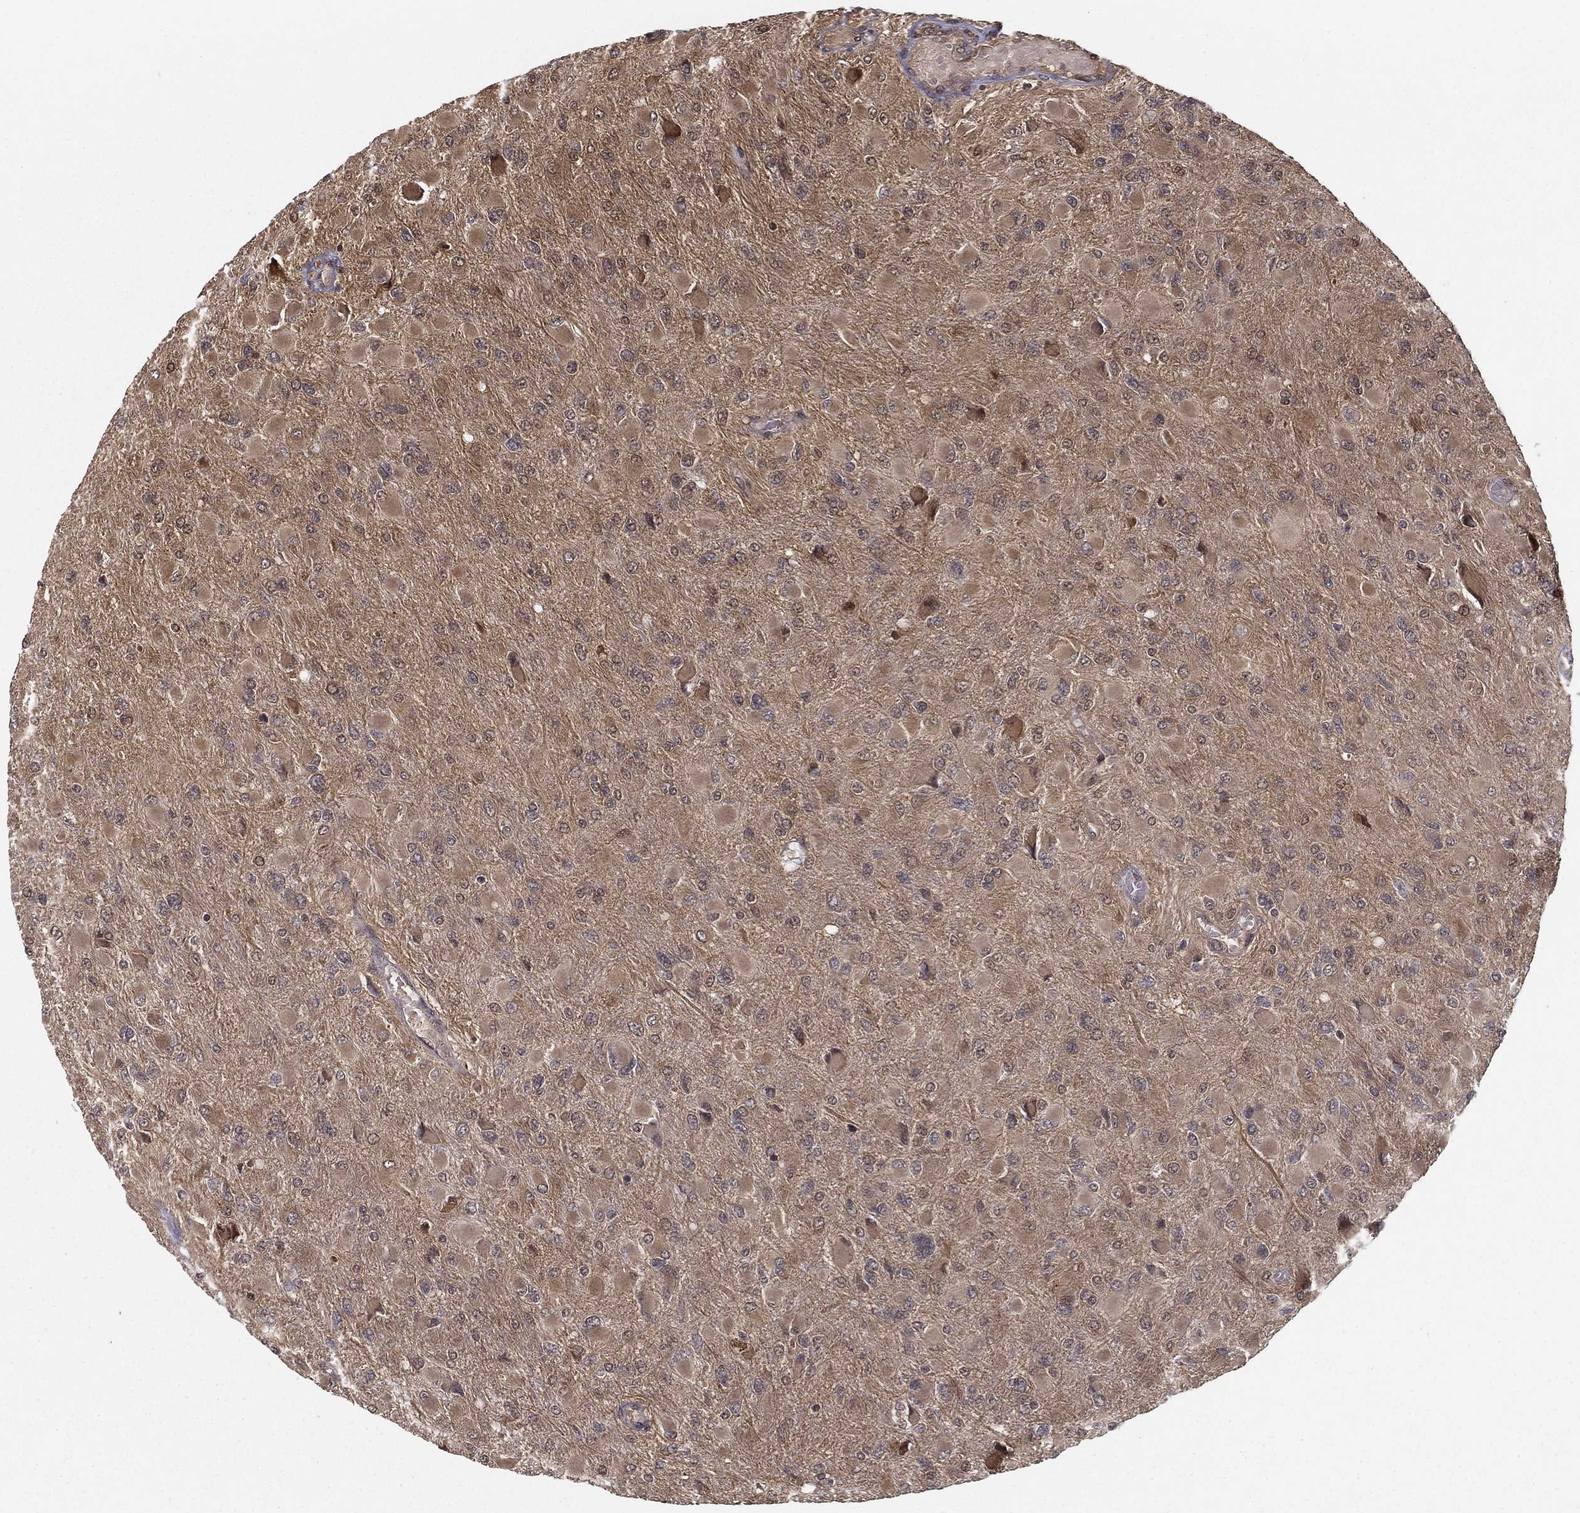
{"staining": {"intensity": "weak", "quantity": "<25%", "location": "cytoplasmic/membranous,nuclear"}, "tissue": "glioma", "cell_type": "Tumor cells", "image_type": "cancer", "snomed": [{"axis": "morphology", "description": "Glioma, malignant, High grade"}, {"axis": "topography", "description": "Cerebral cortex"}], "caption": "Glioma was stained to show a protein in brown. There is no significant staining in tumor cells. The staining is performed using DAB (3,3'-diaminobenzidine) brown chromogen with nuclei counter-stained in using hematoxylin.", "gene": "SLC6A6", "patient": {"sex": "female", "age": 36}}